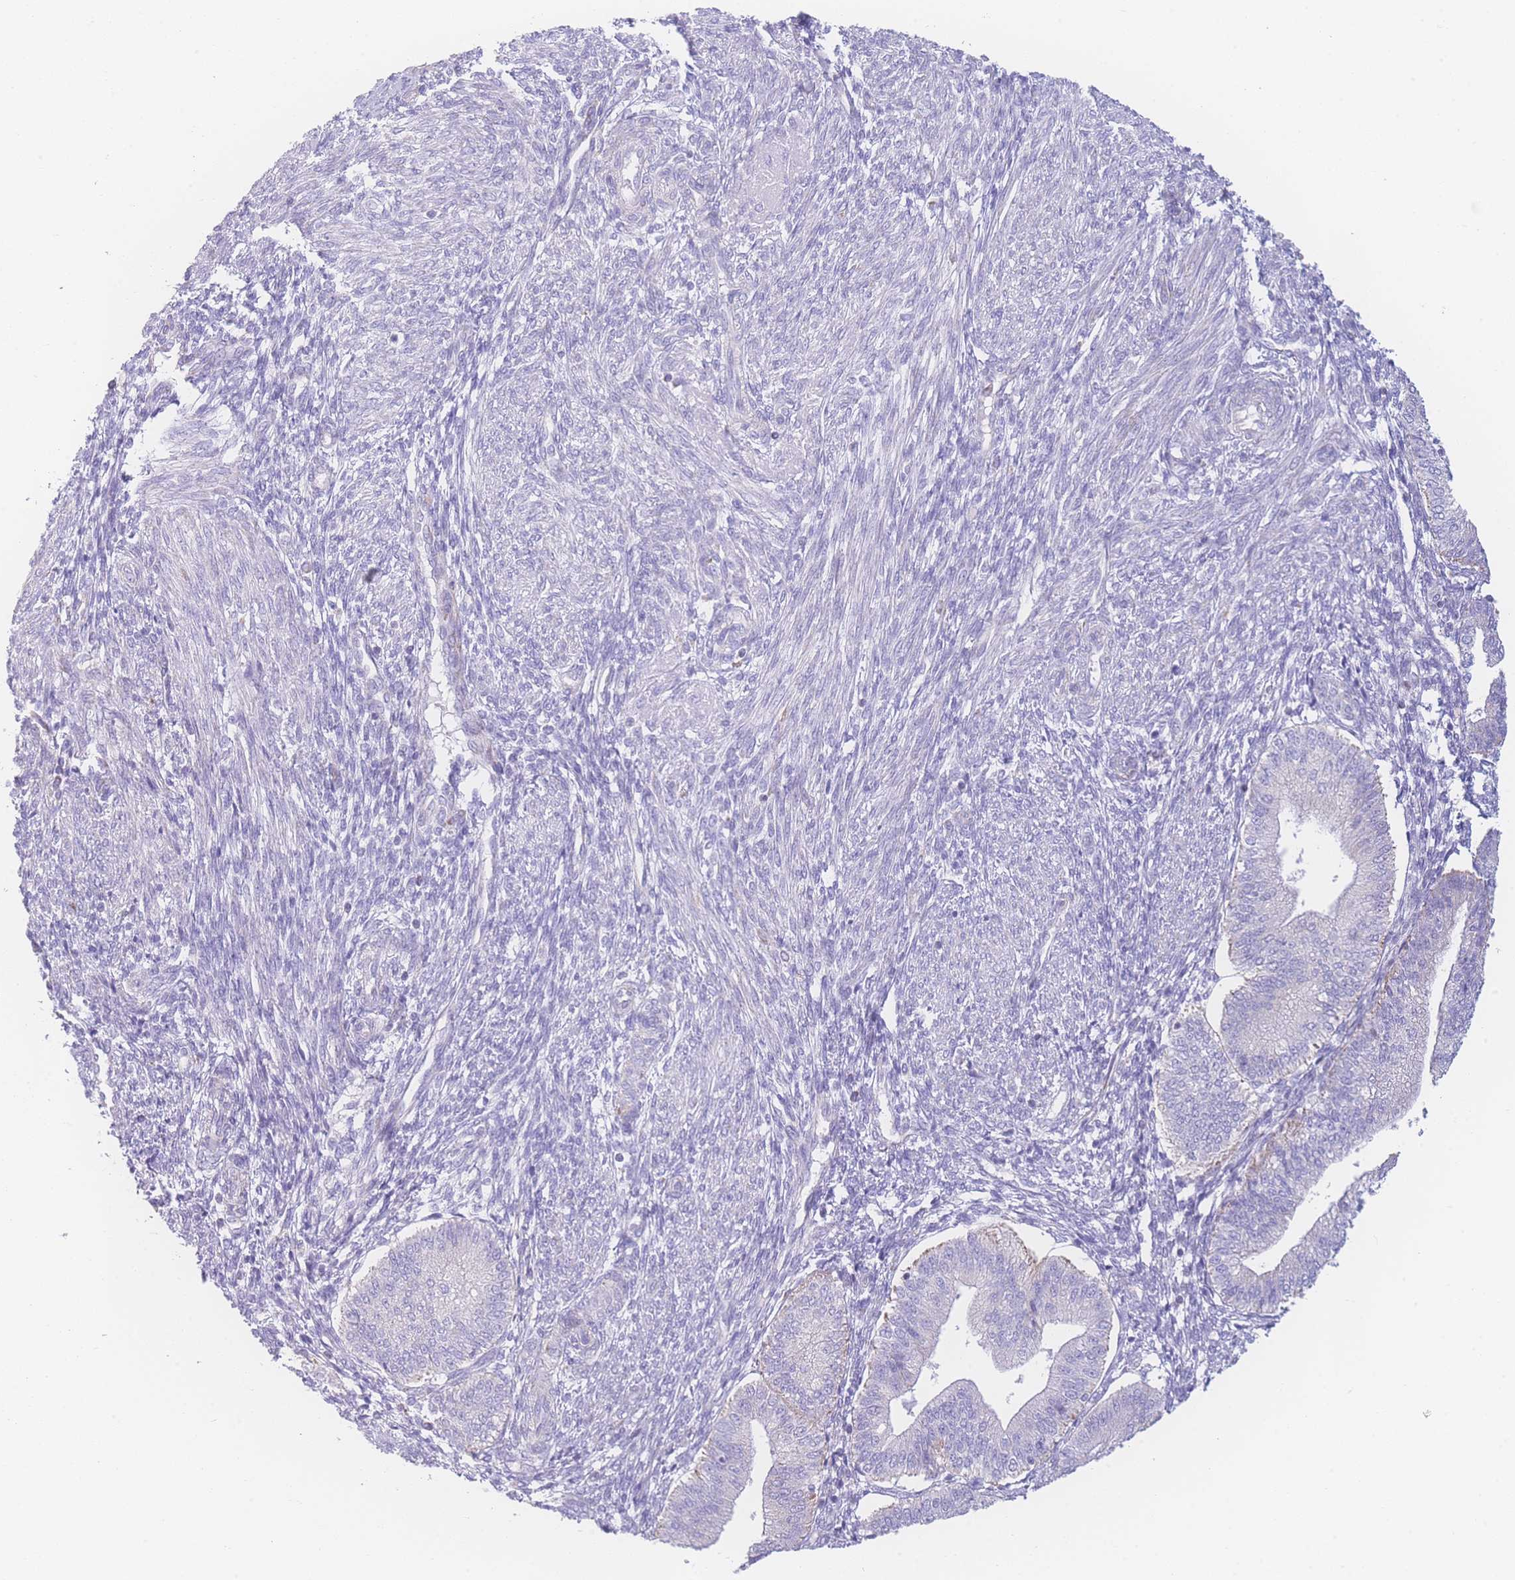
{"staining": {"intensity": "negative", "quantity": "none", "location": "none"}, "tissue": "endometrium", "cell_type": "Cells in endometrial stroma", "image_type": "normal", "snomed": [{"axis": "morphology", "description": "Normal tissue, NOS"}, {"axis": "topography", "description": "Endometrium"}], "caption": "High magnification brightfield microscopy of benign endometrium stained with DAB (3,3'-diaminobenzidine) (brown) and counterstained with hematoxylin (blue): cells in endometrial stroma show no significant expression. The staining is performed using DAB brown chromogen with nuclei counter-stained in using hematoxylin.", "gene": "NBEAL1", "patient": {"sex": "female", "age": 34}}